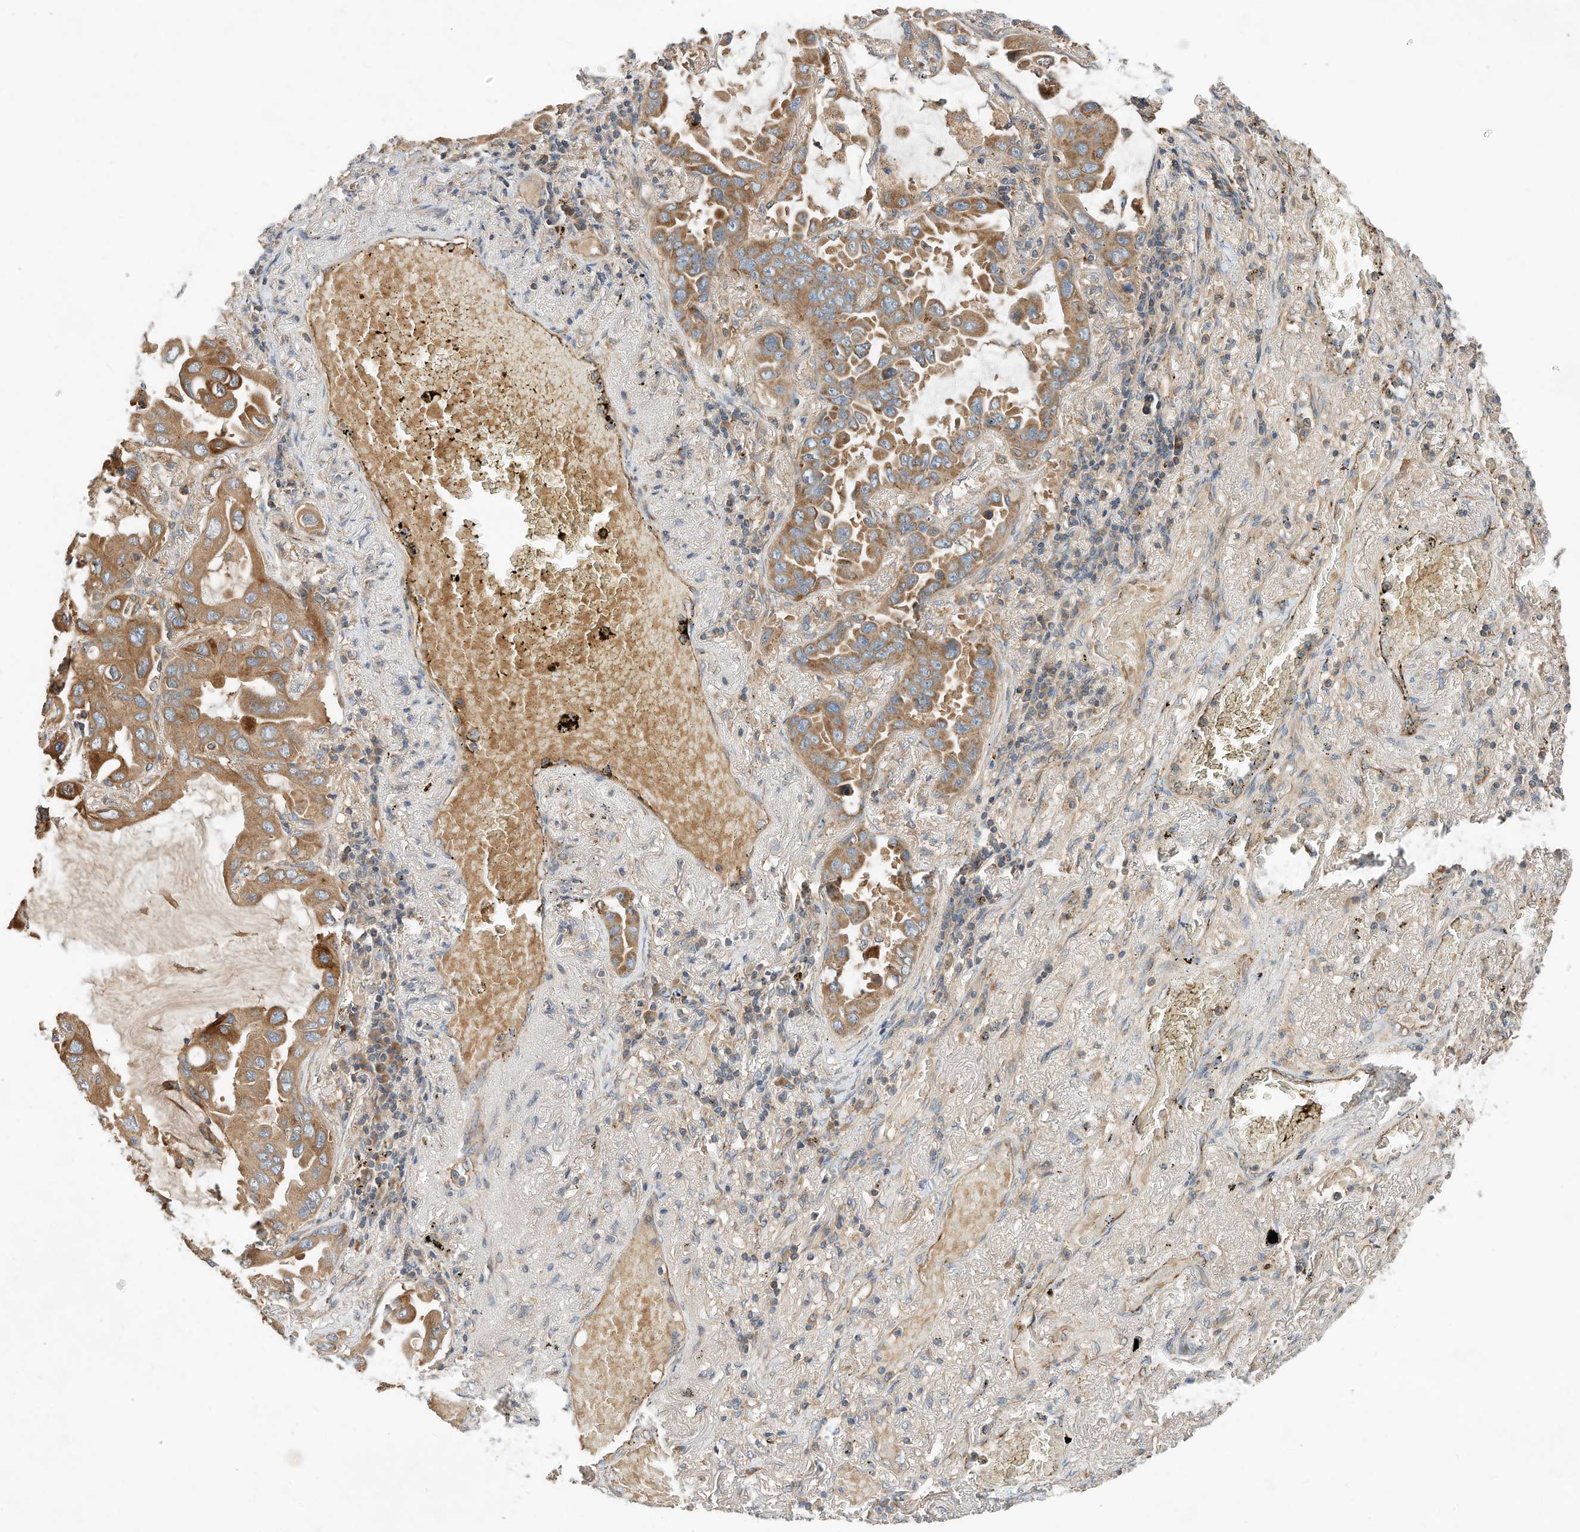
{"staining": {"intensity": "strong", "quantity": ">75%", "location": "cytoplasmic/membranous"}, "tissue": "lung cancer", "cell_type": "Tumor cells", "image_type": "cancer", "snomed": [{"axis": "morphology", "description": "Adenocarcinoma, NOS"}, {"axis": "topography", "description": "Lung"}], "caption": "Strong cytoplasmic/membranous expression for a protein is present in approximately >75% of tumor cells of lung adenocarcinoma using immunohistochemistry.", "gene": "CPAMD8", "patient": {"sex": "male", "age": 64}}